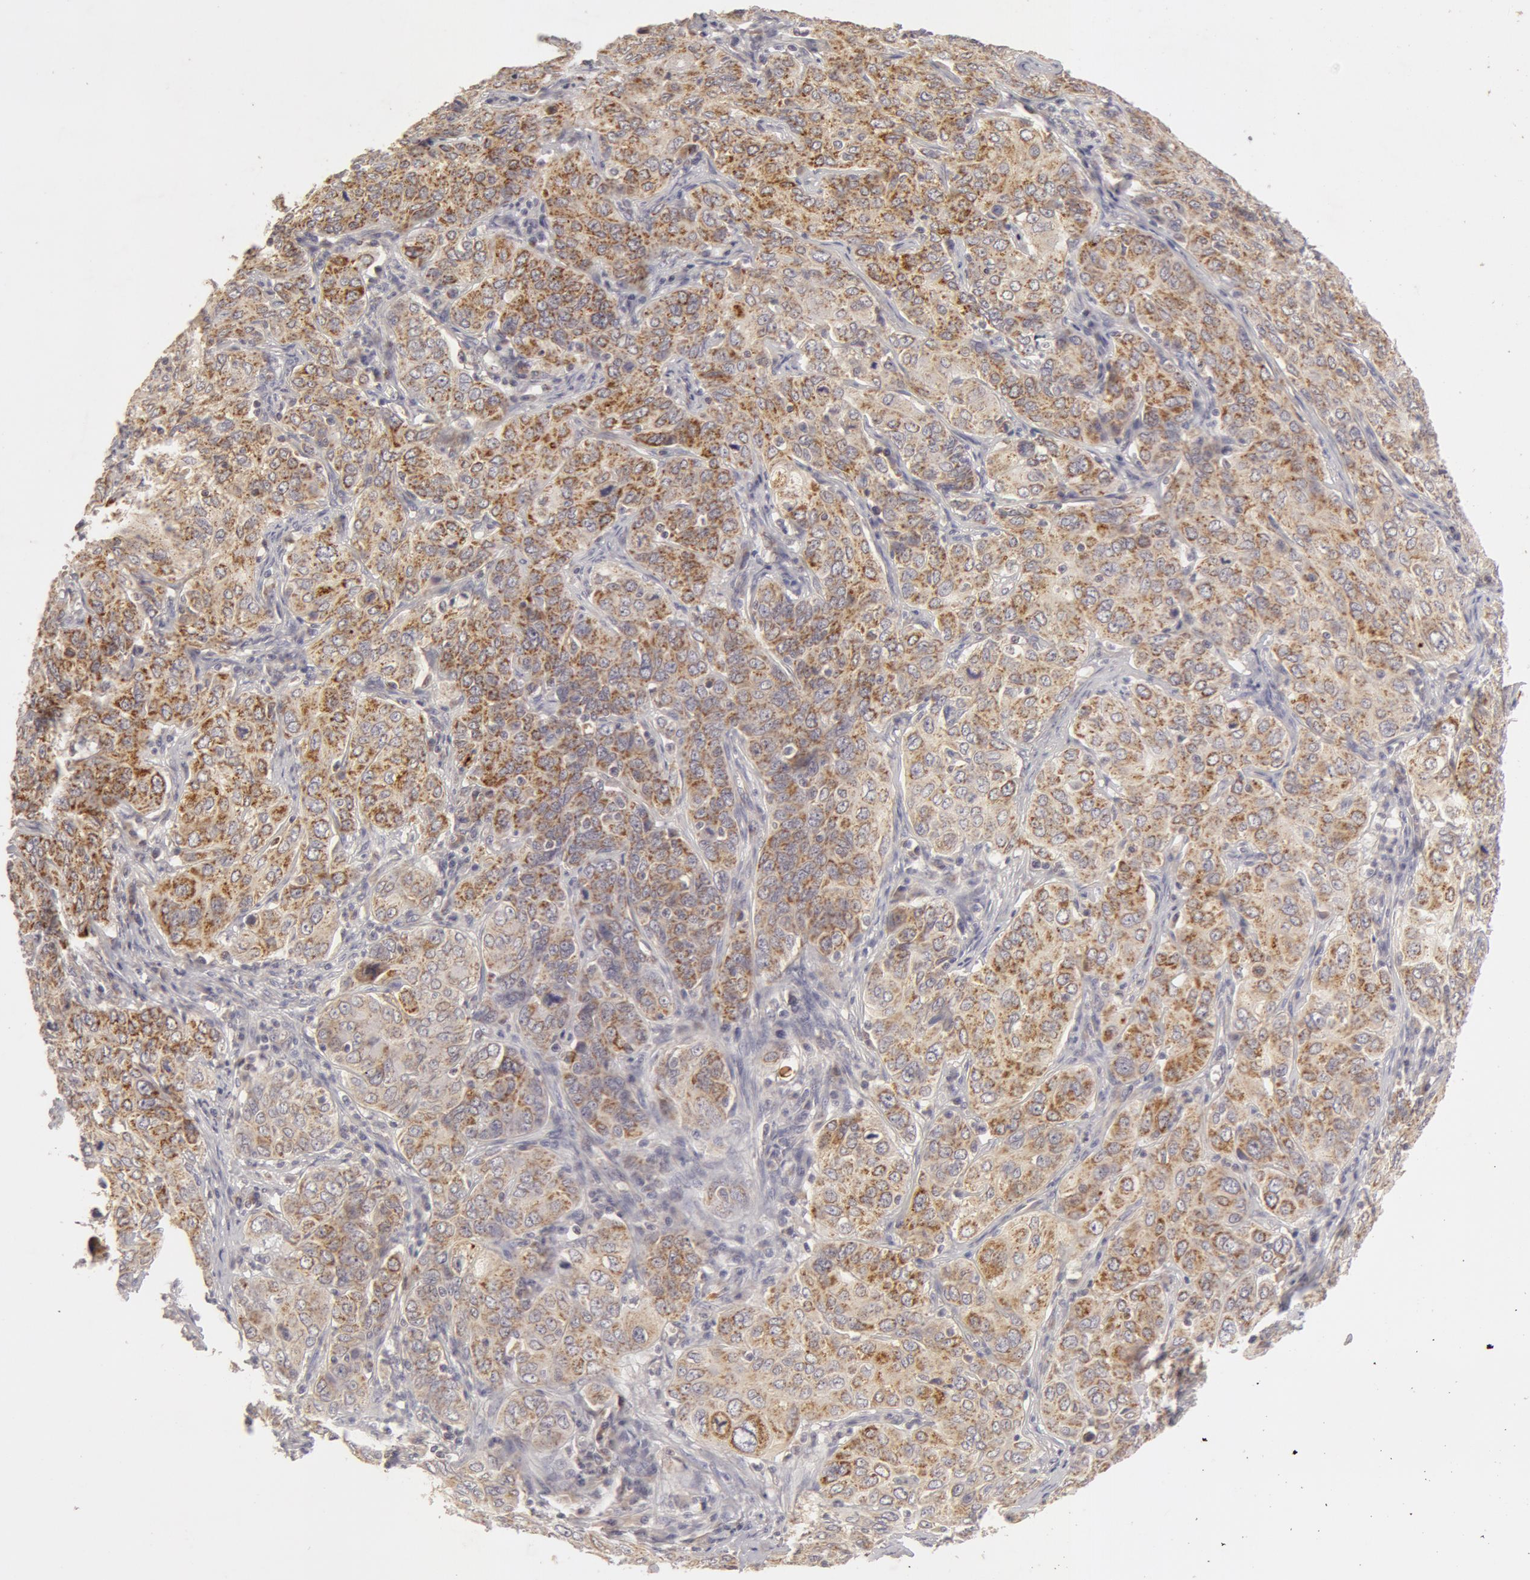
{"staining": {"intensity": "weak", "quantity": ">75%", "location": "cytoplasmic/membranous"}, "tissue": "cervical cancer", "cell_type": "Tumor cells", "image_type": "cancer", "snomed": [{"axis": "morphology", "description": "Squamous cell carcinoma, NOS"}, {"axis": "topography", "description": "Cervix"}], "caption": "DAB immunohistochemical staining of cervical cancer exhibits weak cytoplasmic/membranous protein positivity in about >75% of tumor cells. Using DAB (brown) and hematoxylin (blue) stains, captured at high magnification using brightfield microscopy.", "gene": "ADPRH", "patient": {"sex": "female", "age": 38}}